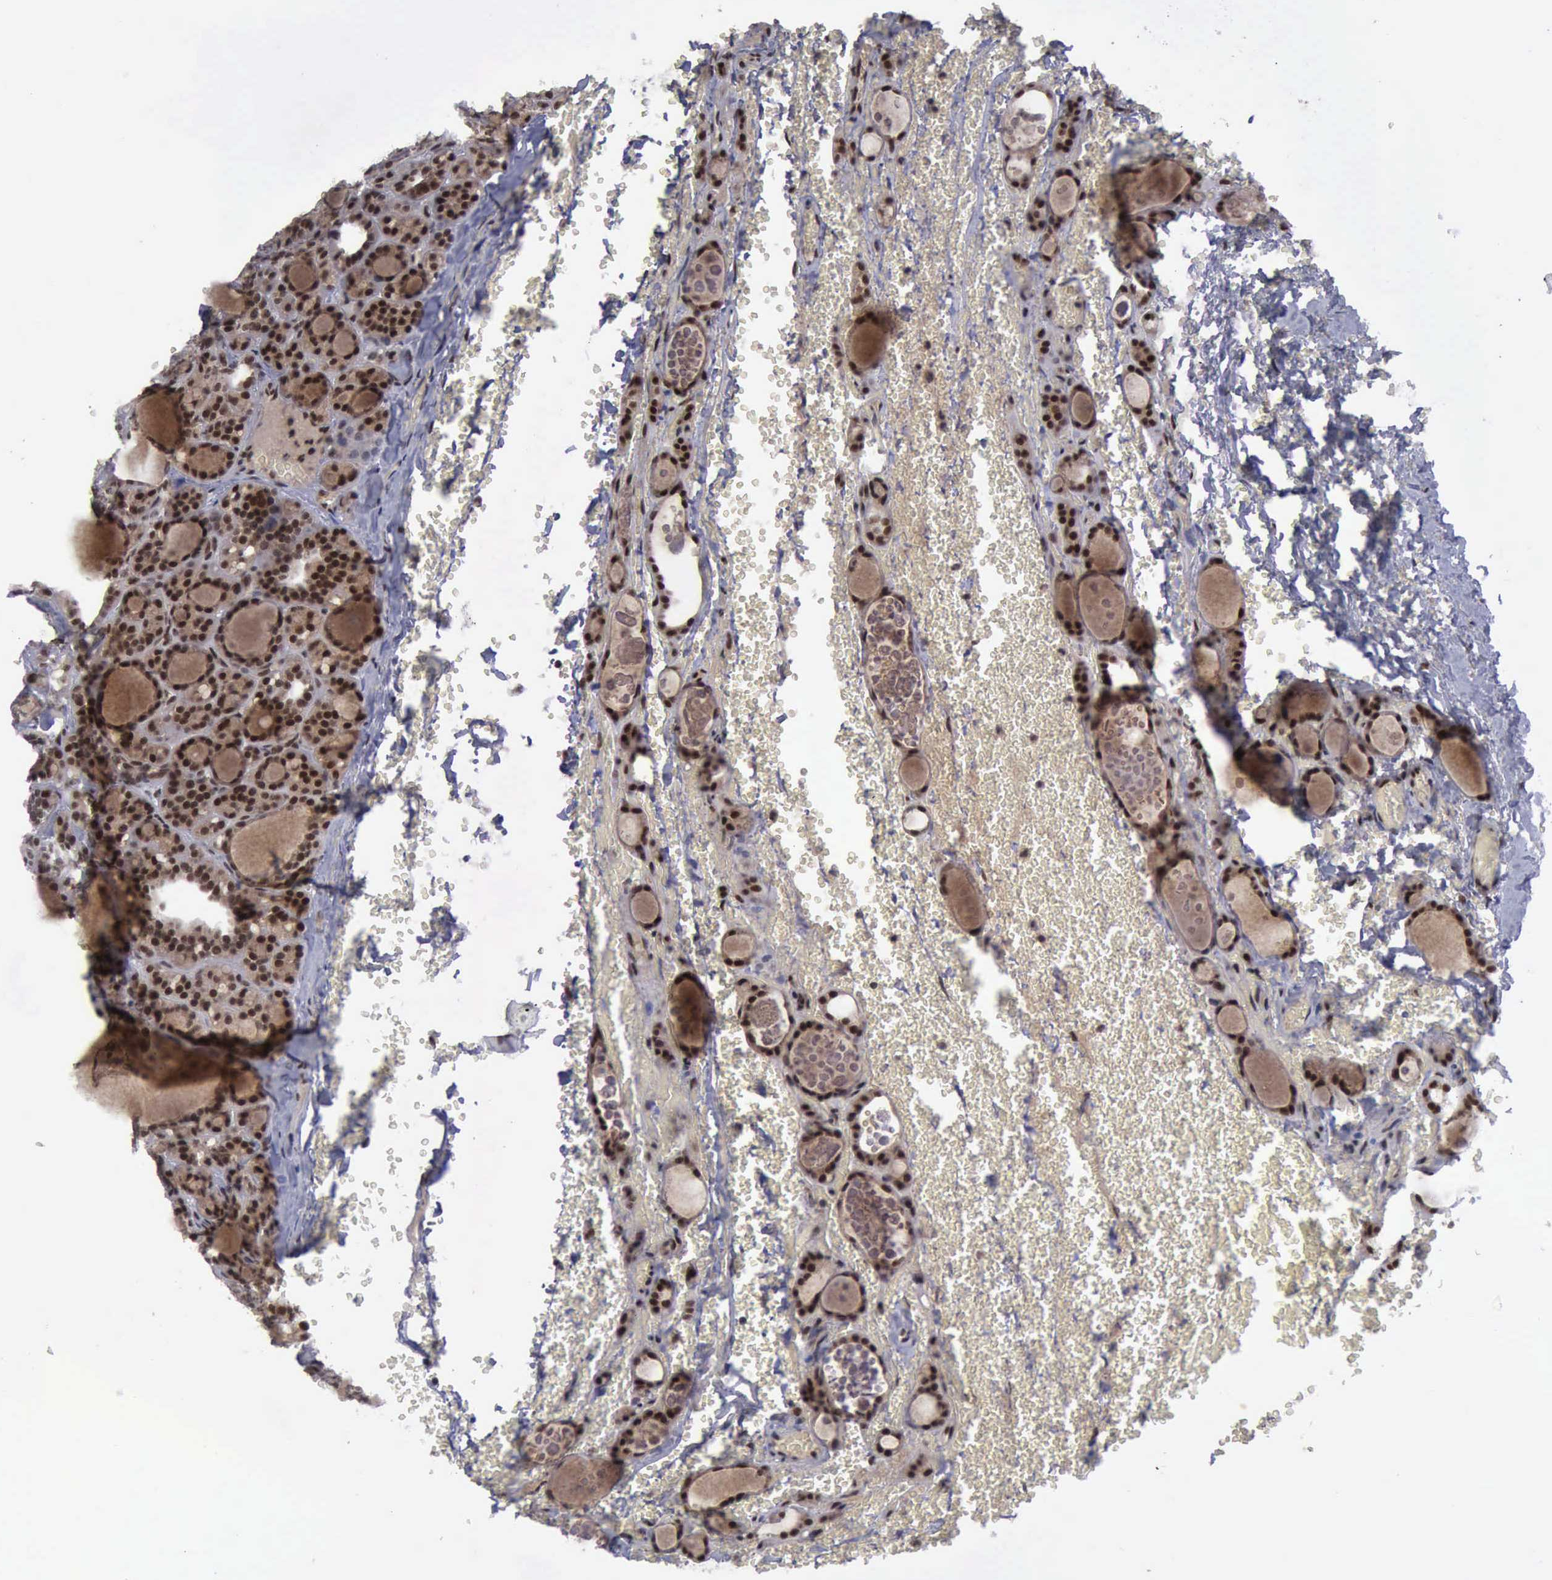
{"staining": {"intensity": "strong", "quantity": ">75%", "location": "cytoplasmic/membranous,nuclear"}, "tissue": "thyroid cancer", "cell_type": "Tumor cells", "image_type": "cancer", "snomed": [{"axis": "morphology", "description": "Follicular adenoma carcinoma, NOS"}, {"axis": "topography", "description": "Thyroid gland"}], "caption": "Thyroid cancer (follicular adenoma carcinoma) stained for a protein displays strong cytoplasmic/membranous and nuclear positivity in tumor cells.", "gene": "ATM", "patient": {"sex": "female", "age": 71}}